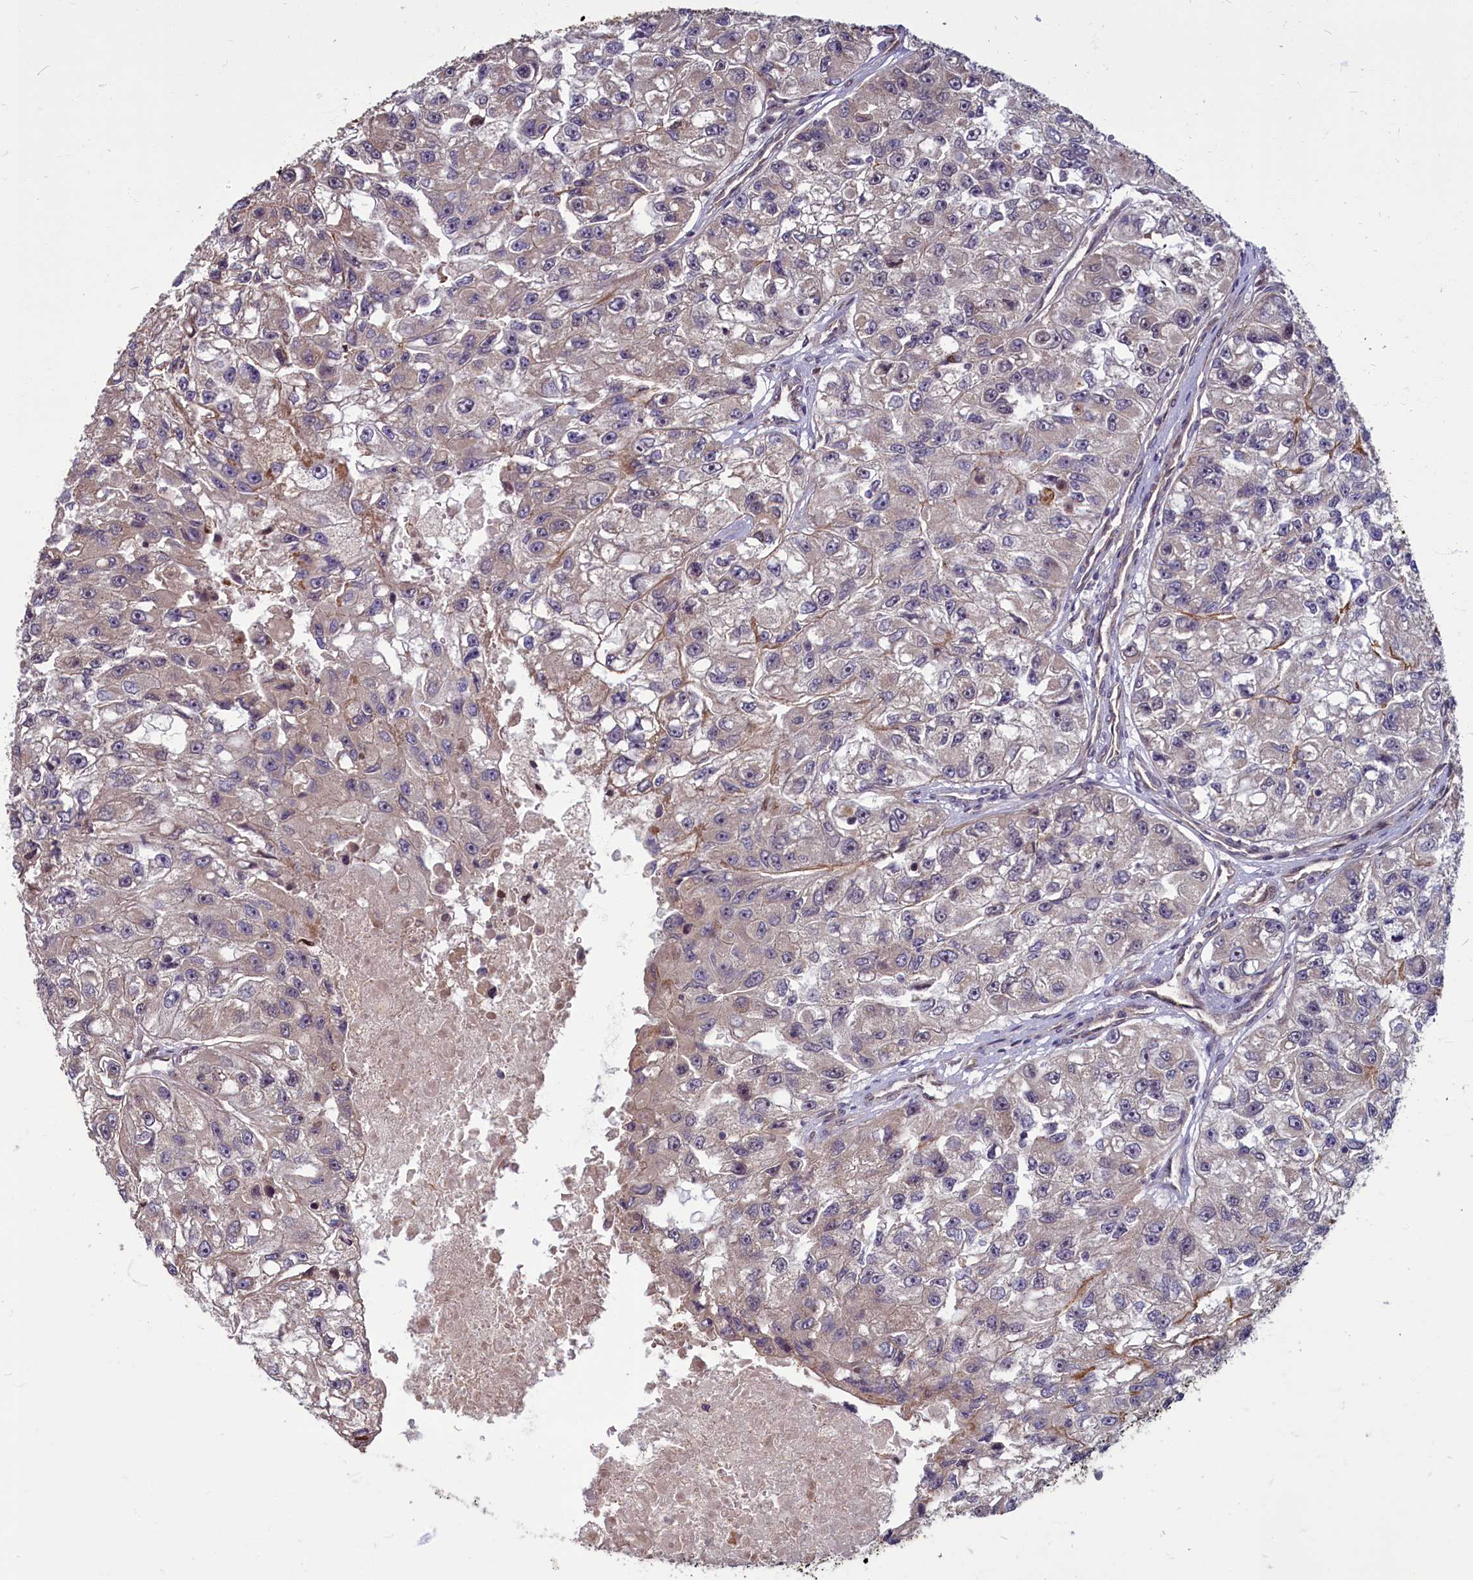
{"staining": {"intensity": "weak", "quantity": ">75%", "location": "cytoplasmic/membranous"}, "tissue": "renal cancer", "cell_type": "Tumor cells", "image_type": "cancer", "snomed": [{"axis": "morphology", "description": "Adenocarcinoma, NOS"}, {"axis": "topography", "description": "Kidney"}], "caption": "IHC (DAB) staining of human renal cancer (adenocarcinoma) shows weak cytoplasmic/membranous protein staining in approximately >75% of tumor cells.", "gene": "MYCBP", "patient": {"sex": "male", "age": 63}}